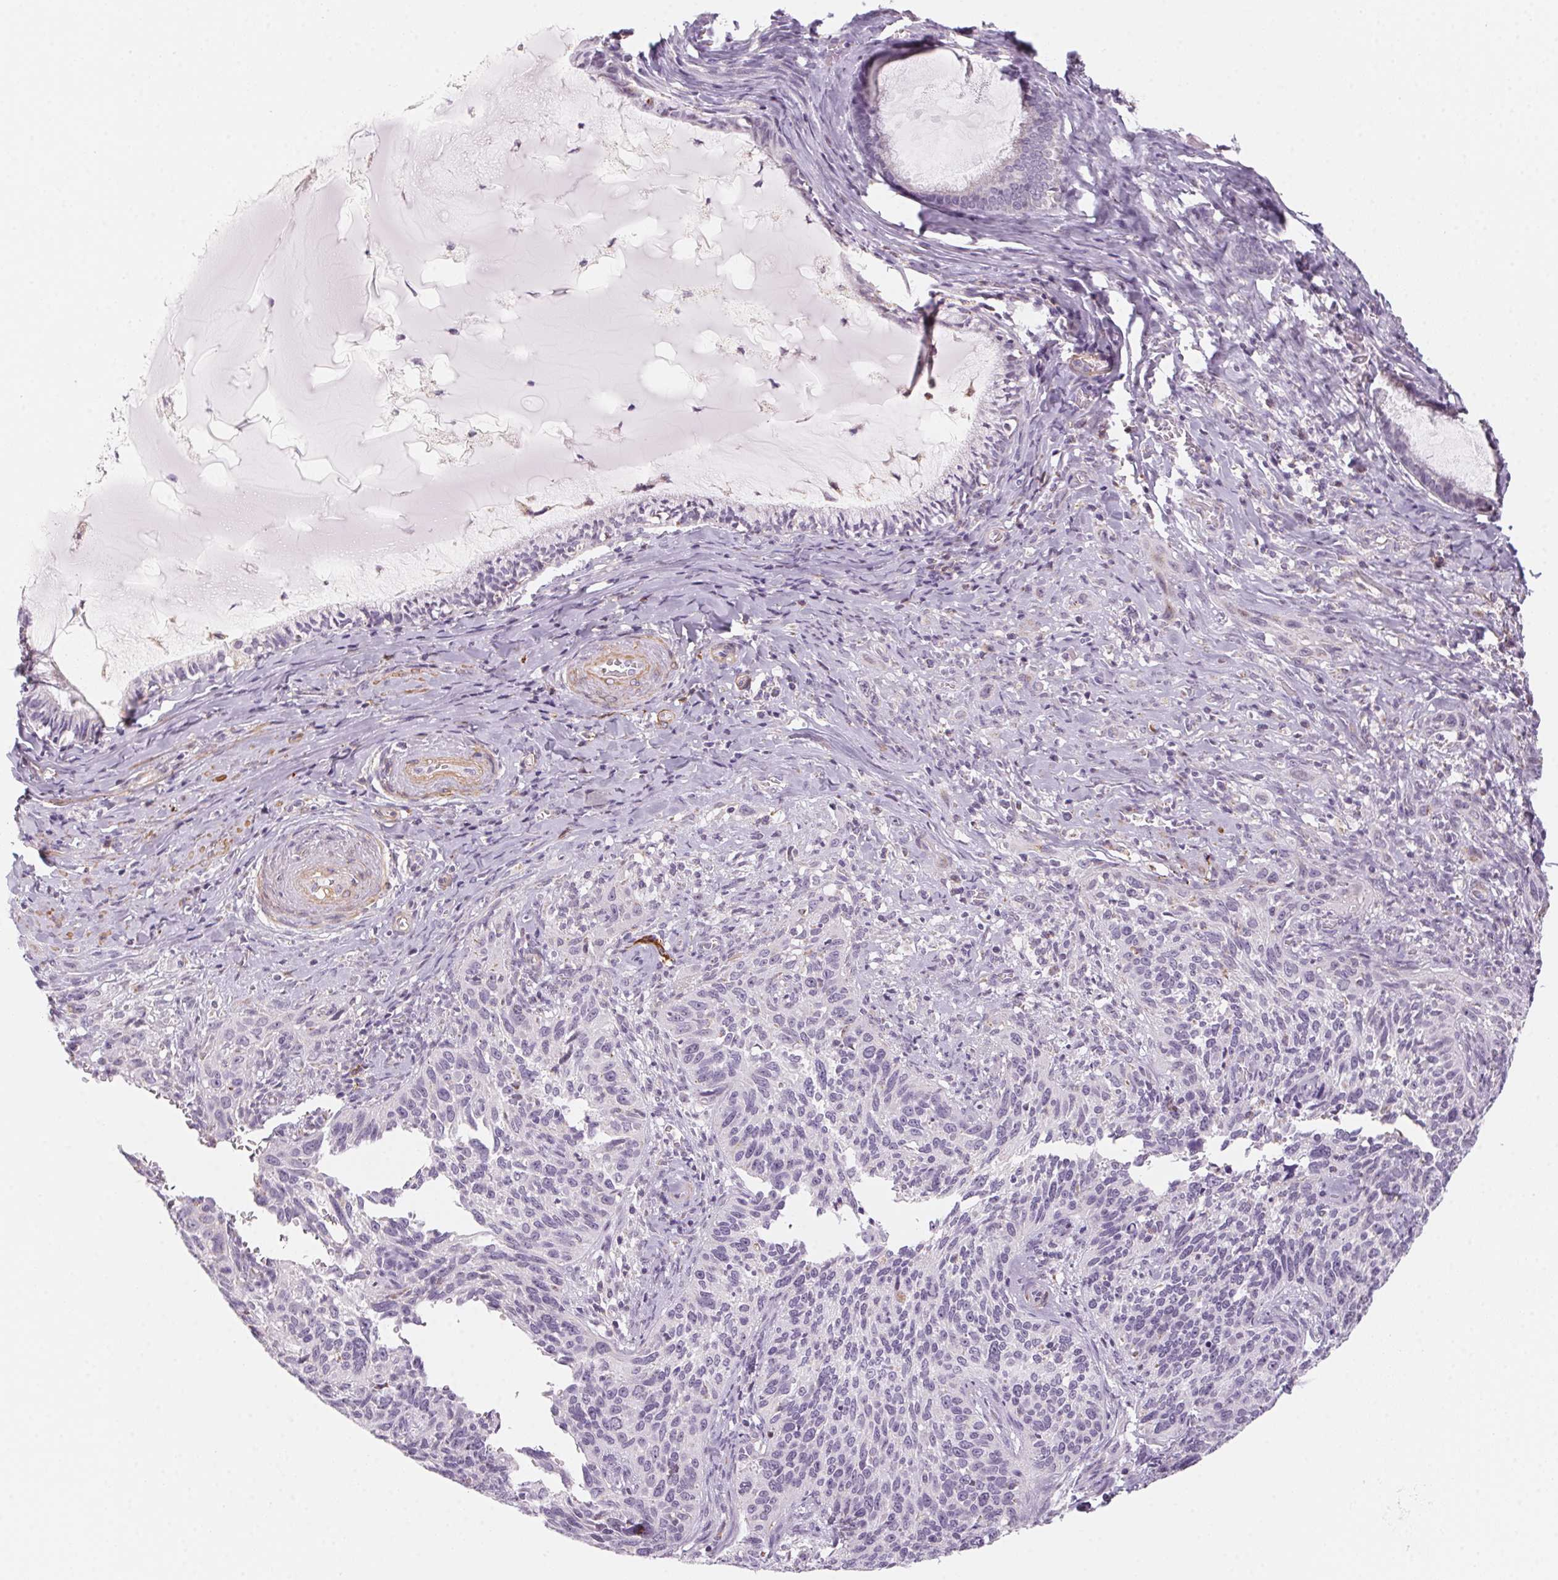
{"staining": {"intensity": "negative", "quantity": "none", "location": "none"}, "tissue": "cervical cancer", "cell_type": "Tumor cells", "image_type": "cancer", "snomed": [{"axis": "morphology", "description": "Squamous cell carcinoma, NOS"}, {"axis": "topography", "description": "Cervix"}], "caption": "A high-resolution image shows IHC staining of cervical cancer, which demonstrates no significant staining in tumor cells.", "gene": "PRPH", "patient": {"sex": "female", "age": 51}}